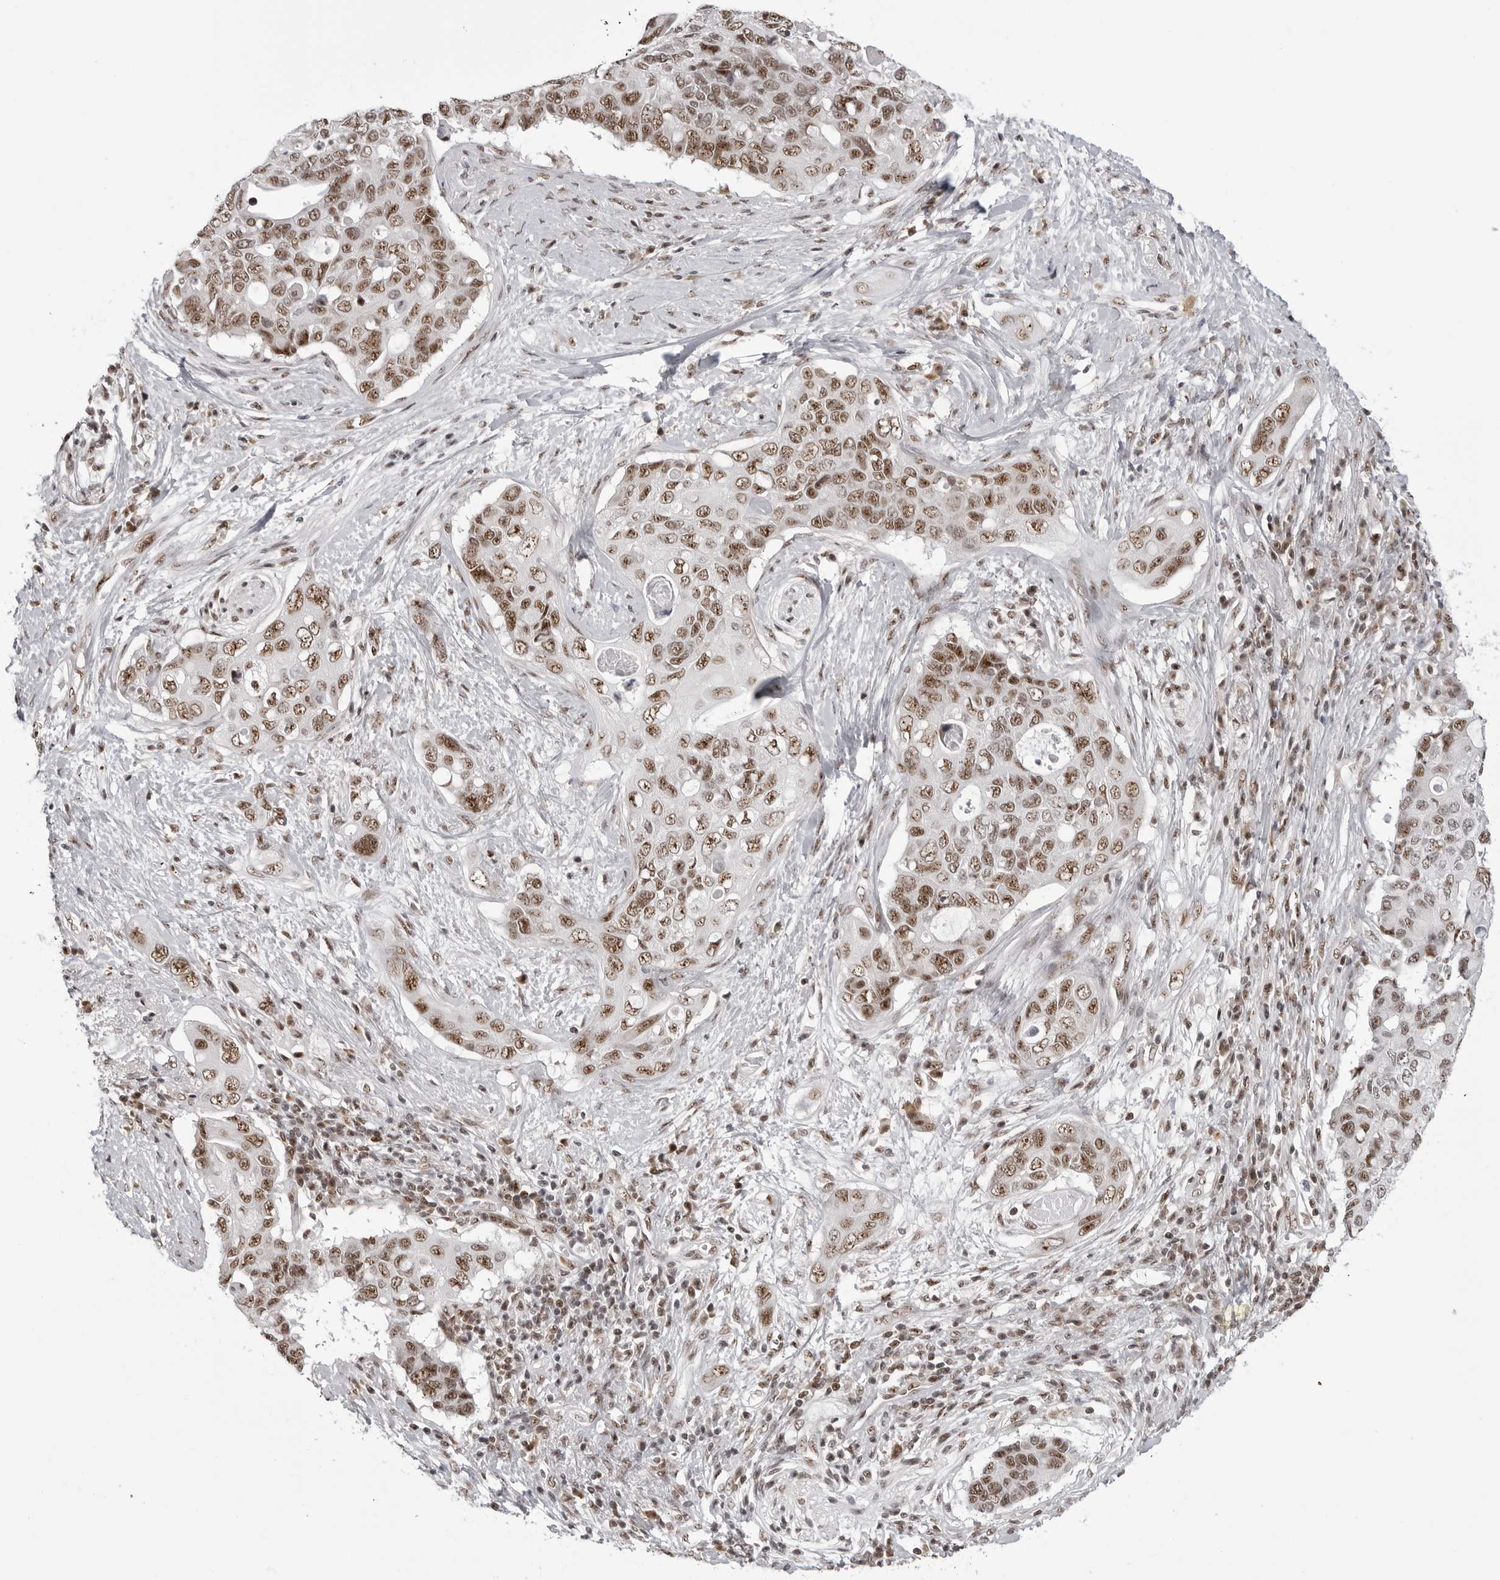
{"staining": {"intensity": "moderate", "quantity": ">75%", "location": "nuclear"}, "tissue": "pancreatic cancer", "cell_type": "Tumor cells", "image_type": "cancer", "snomed": [{"axis": "morphology", "description": "Adenocarcinoma, NOS"}, {"axis": "topography", "description": "Pancreas"}], "caption": "Moderate nuclear positivity for a protein is seen in about >75% of tumor cells of pancreatic cancer using immunohistochemistry (IHC).", "gene": "WRAP53", "patient": {"sex": "female", "age": 56}}